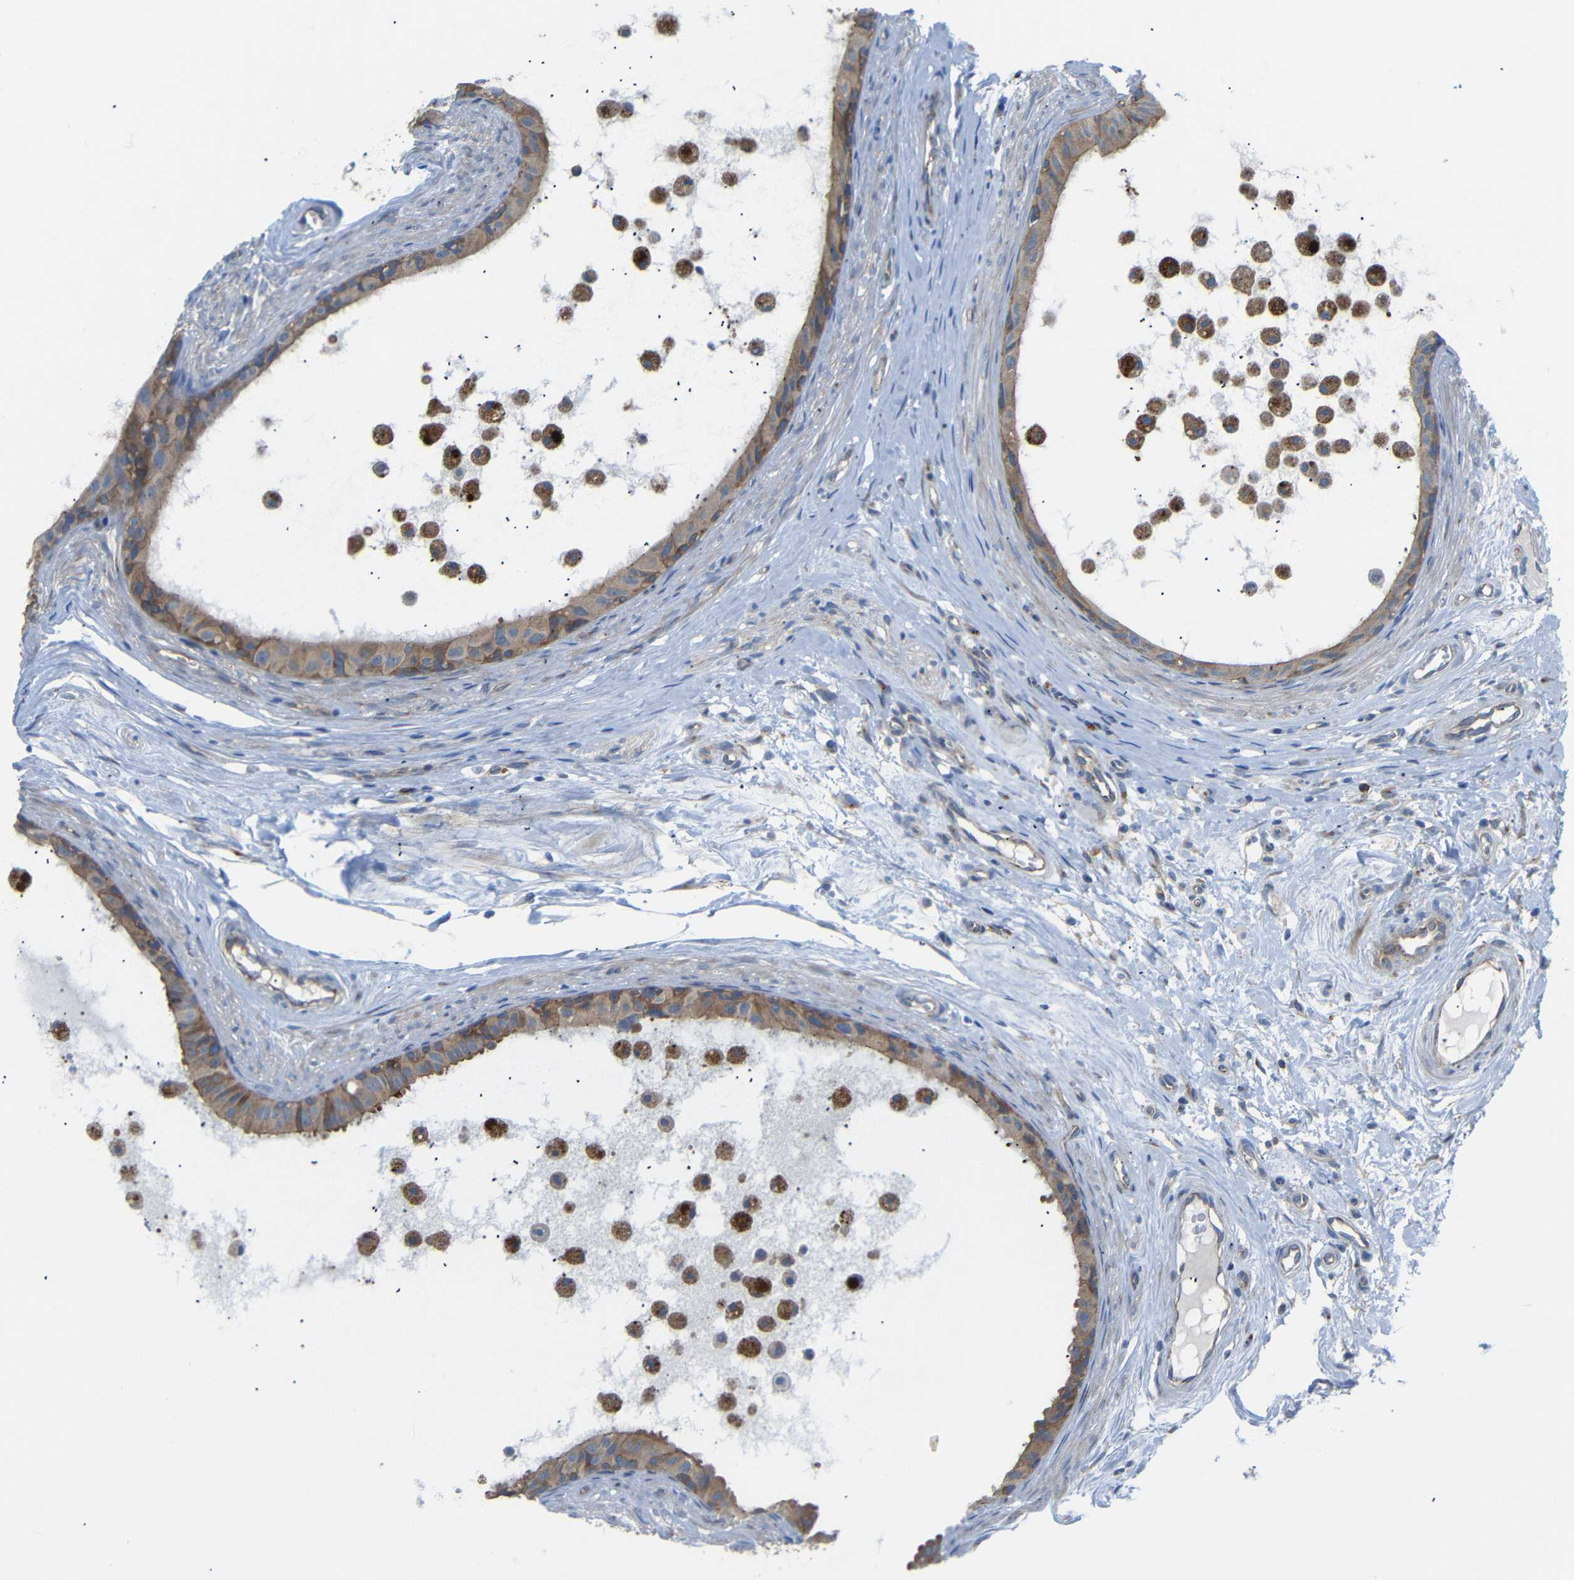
{"staining": {"intensity": "moderate", "quantity": ">75%", "location": "cytoplasmic/membranous"}, "tissue": "epididymis", "cell_type": "Glandular cells", "image_type": "normal", "snomed": [{"axis": "morphology", "description": "Normal tissue, NOS"}, {"axis": "morphology", "description": "Inflammation, NOS"}, {"axis": "topography", "description": "Epididymis"}], "caption": "Immunohistochemistry image of normal epididymis: human epididymis stained using immunohistochemistry displays medium levels of moderate protein expression localized specifically in the cytoplasmic/membranous of glandular cells, appearing as a cytoplasmic/membranous brown color.", "gene": "SYPL1", "patient": {"sex": "male", "age": 85}}